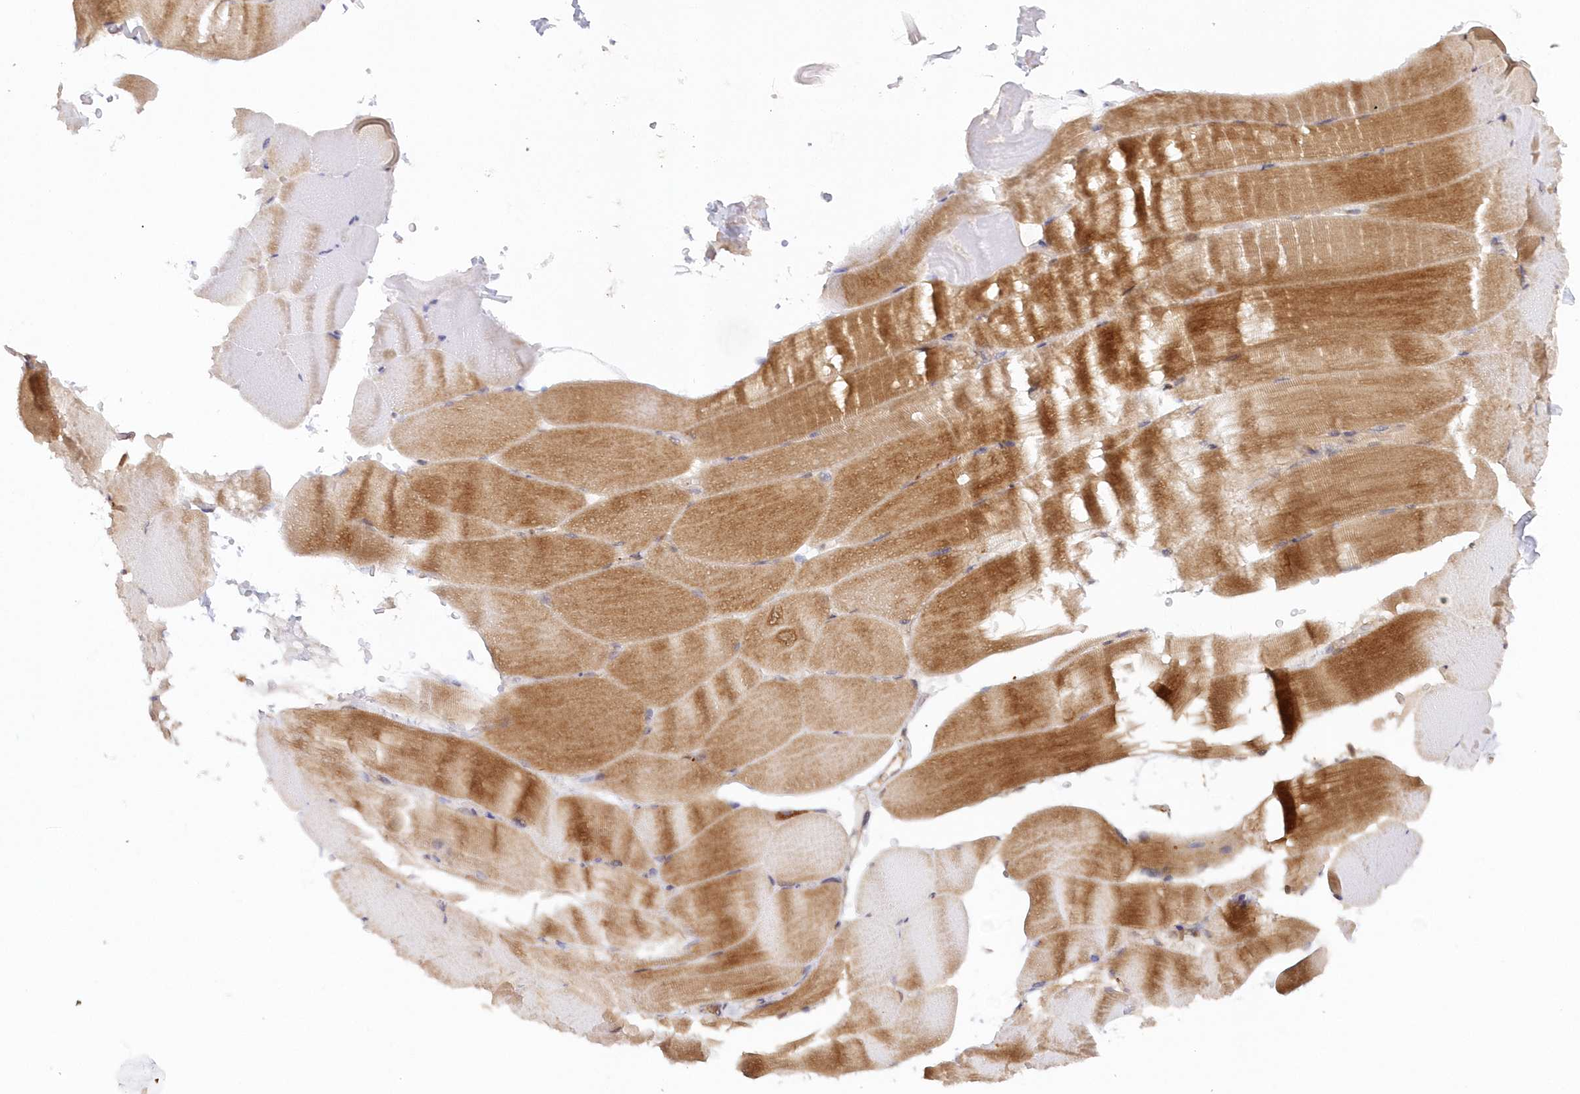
{"staining": {"intensity": "moderate", "quantity": "25%-75%", "location": "cytoplasmic/membranous"}, "tissue": "skeletal muscle", "cell_type": "Myocytes", "image_type": "normal", "snomed": [{"axis": "morphology", "description": "Normal tissue, NOS"}, {"axis": "topography", "description": "Skeletal muscle"}, {"axis": "topography", "description": "Parathyroid gland"}], "caption": "Skeletal muscle stained with a brown dye shows moderate cytoplasmic/membranous positive positivity in approximately 25%-75% of myocytes.", "gene": "GBE1", "patient": {"sex": "female", "age": 37}}